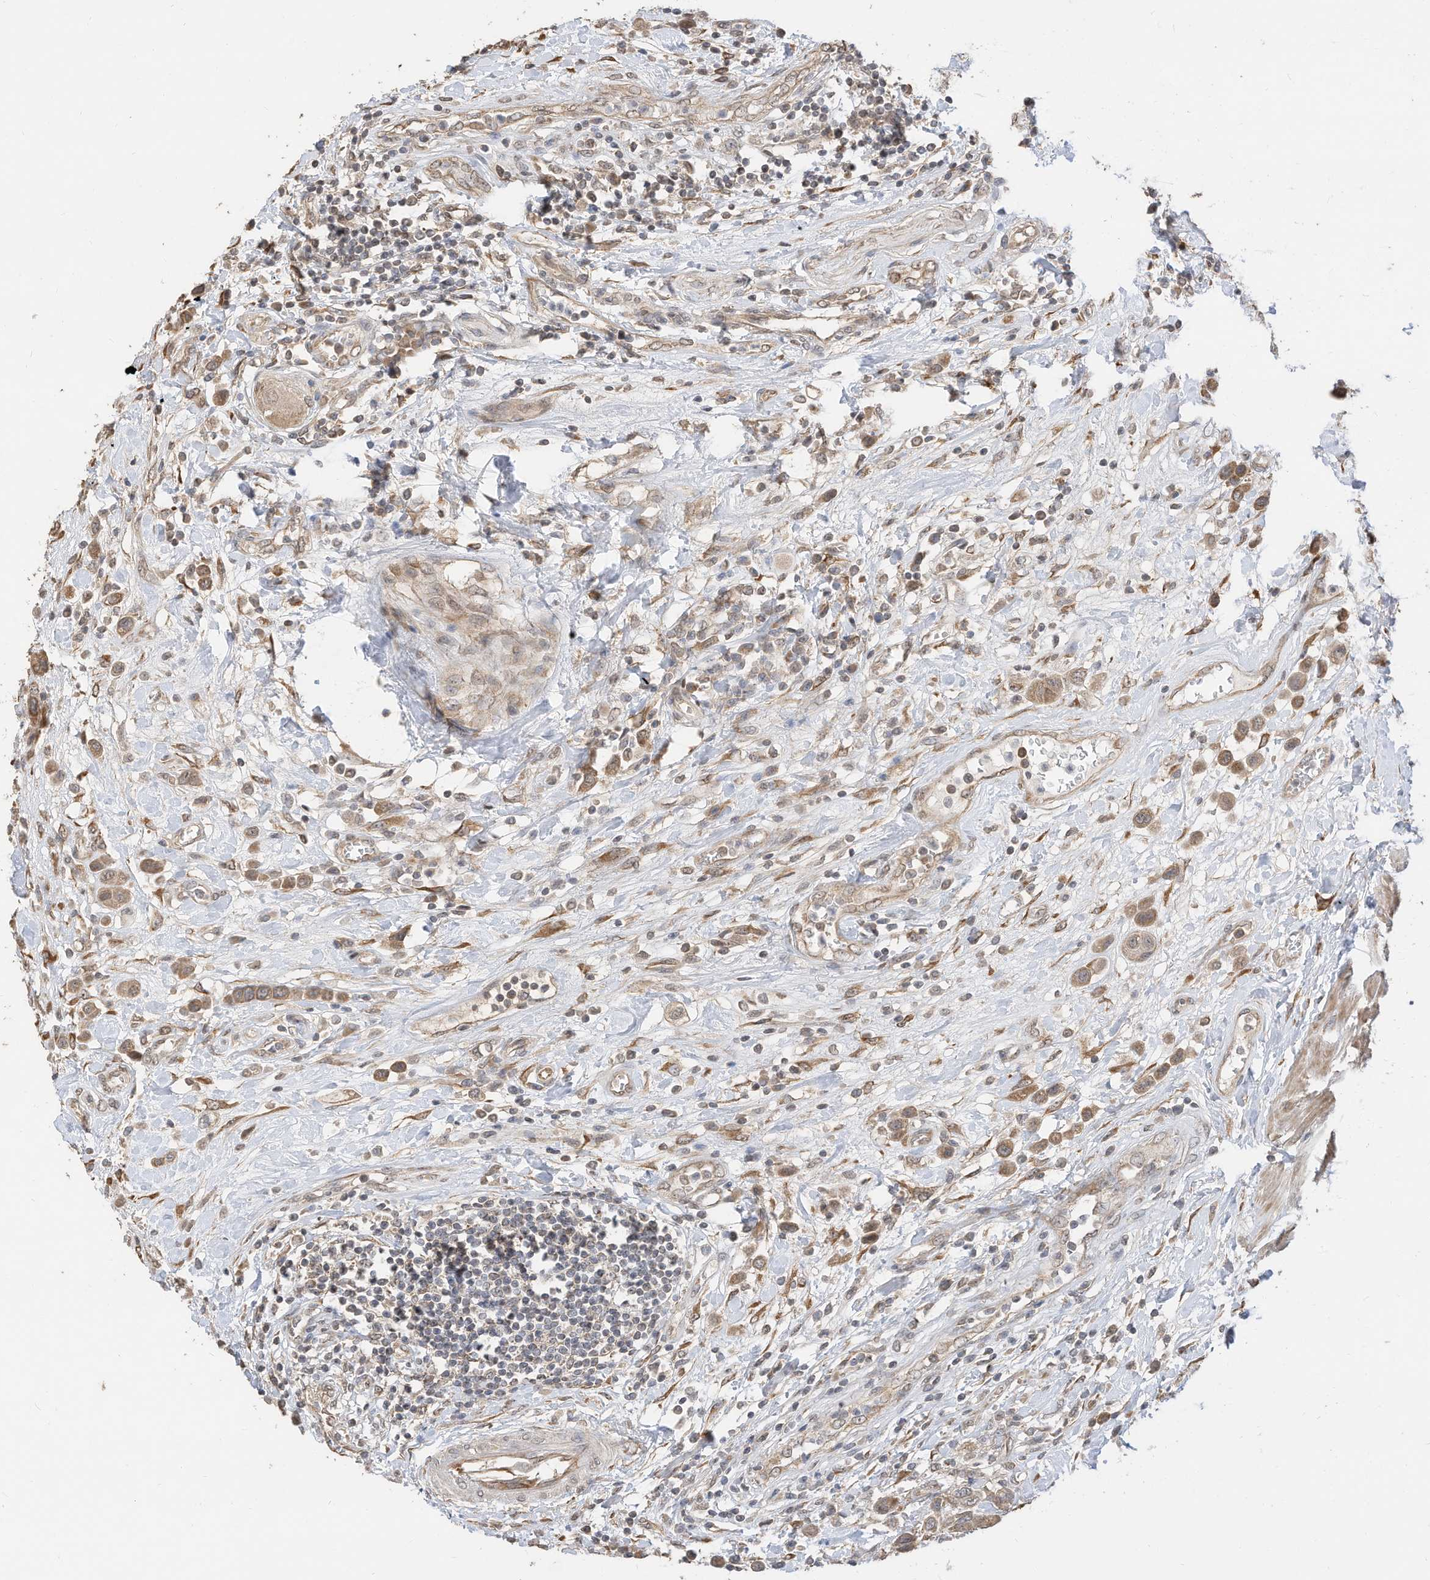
{"staining": {"intensity": "moderate", "quantity": ">75%", "location": "cytoplasmic/membranous"}, "tissue": "urothelial cancer", "cell_type": "Tumor cells", "image_type": "cancer", "snomed": [{"axis": "morphology", "description": "Urothelial carcinoma, High grade"}, {"axis": "topography", "description": "Urinary bladder"}], "caption": "Immunohistochemical staining of human urothelial cancer displays medium levels of moderate cytoplasmic/membranous protein positivity in about >75% of tumor cells.", "gene": "CAGE1", "patient": {"sex": "male", "age": 50}}